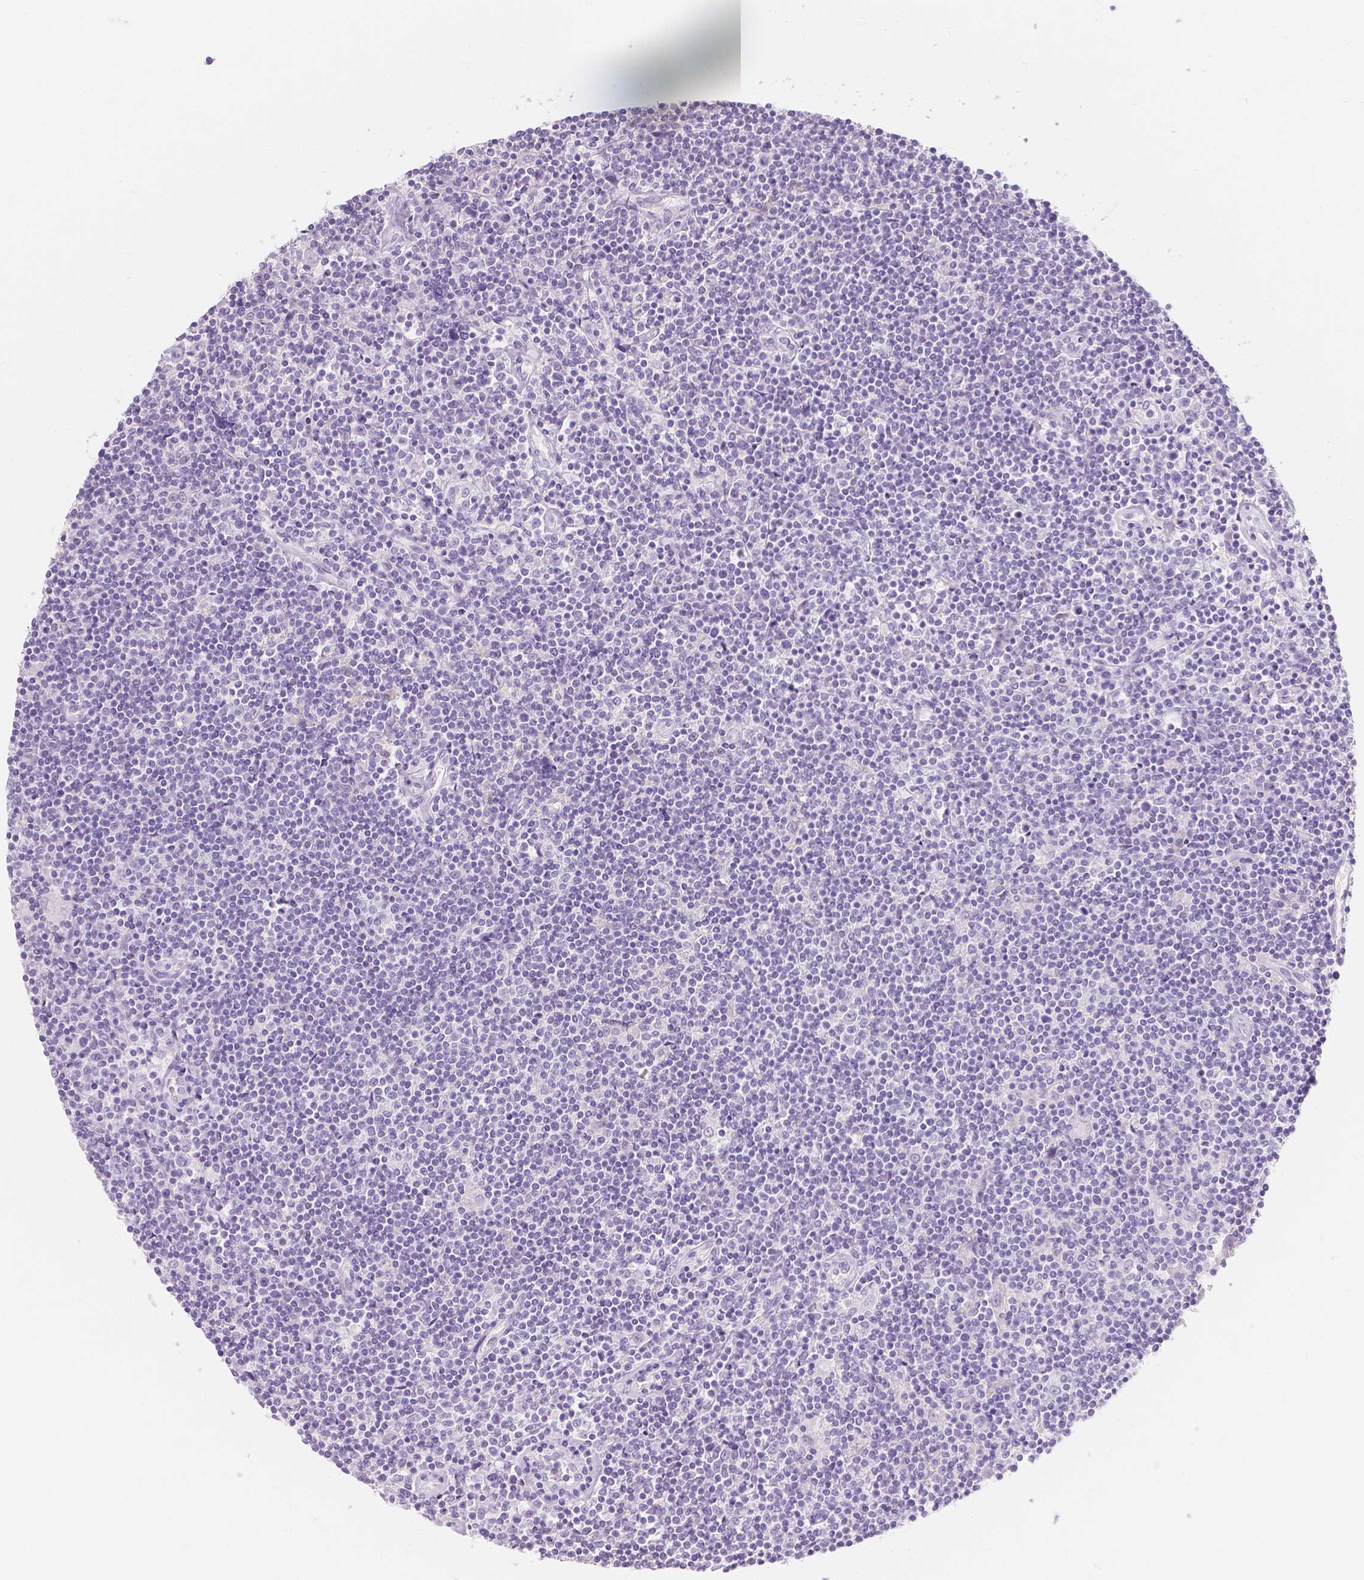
{"staining": {"intensity": "negative", "quantity": "none", "location": "none"}, "tissue": "lymphoma", "cell_type": "Tumor cells", "image_type": "cancer", "snomed": [{"axis": "morphology", "description": "Hodgkin's disease, NOS"}, {"axis": "topography", "description": "Lymph node"}], "caption": "An IHC micrograph of Hodgkin's disease is shown. There is no staining in tumor cells of Hodgkin's disease.", "gene": "MUC12", "patient": {"sex": "male", "age": 40}}